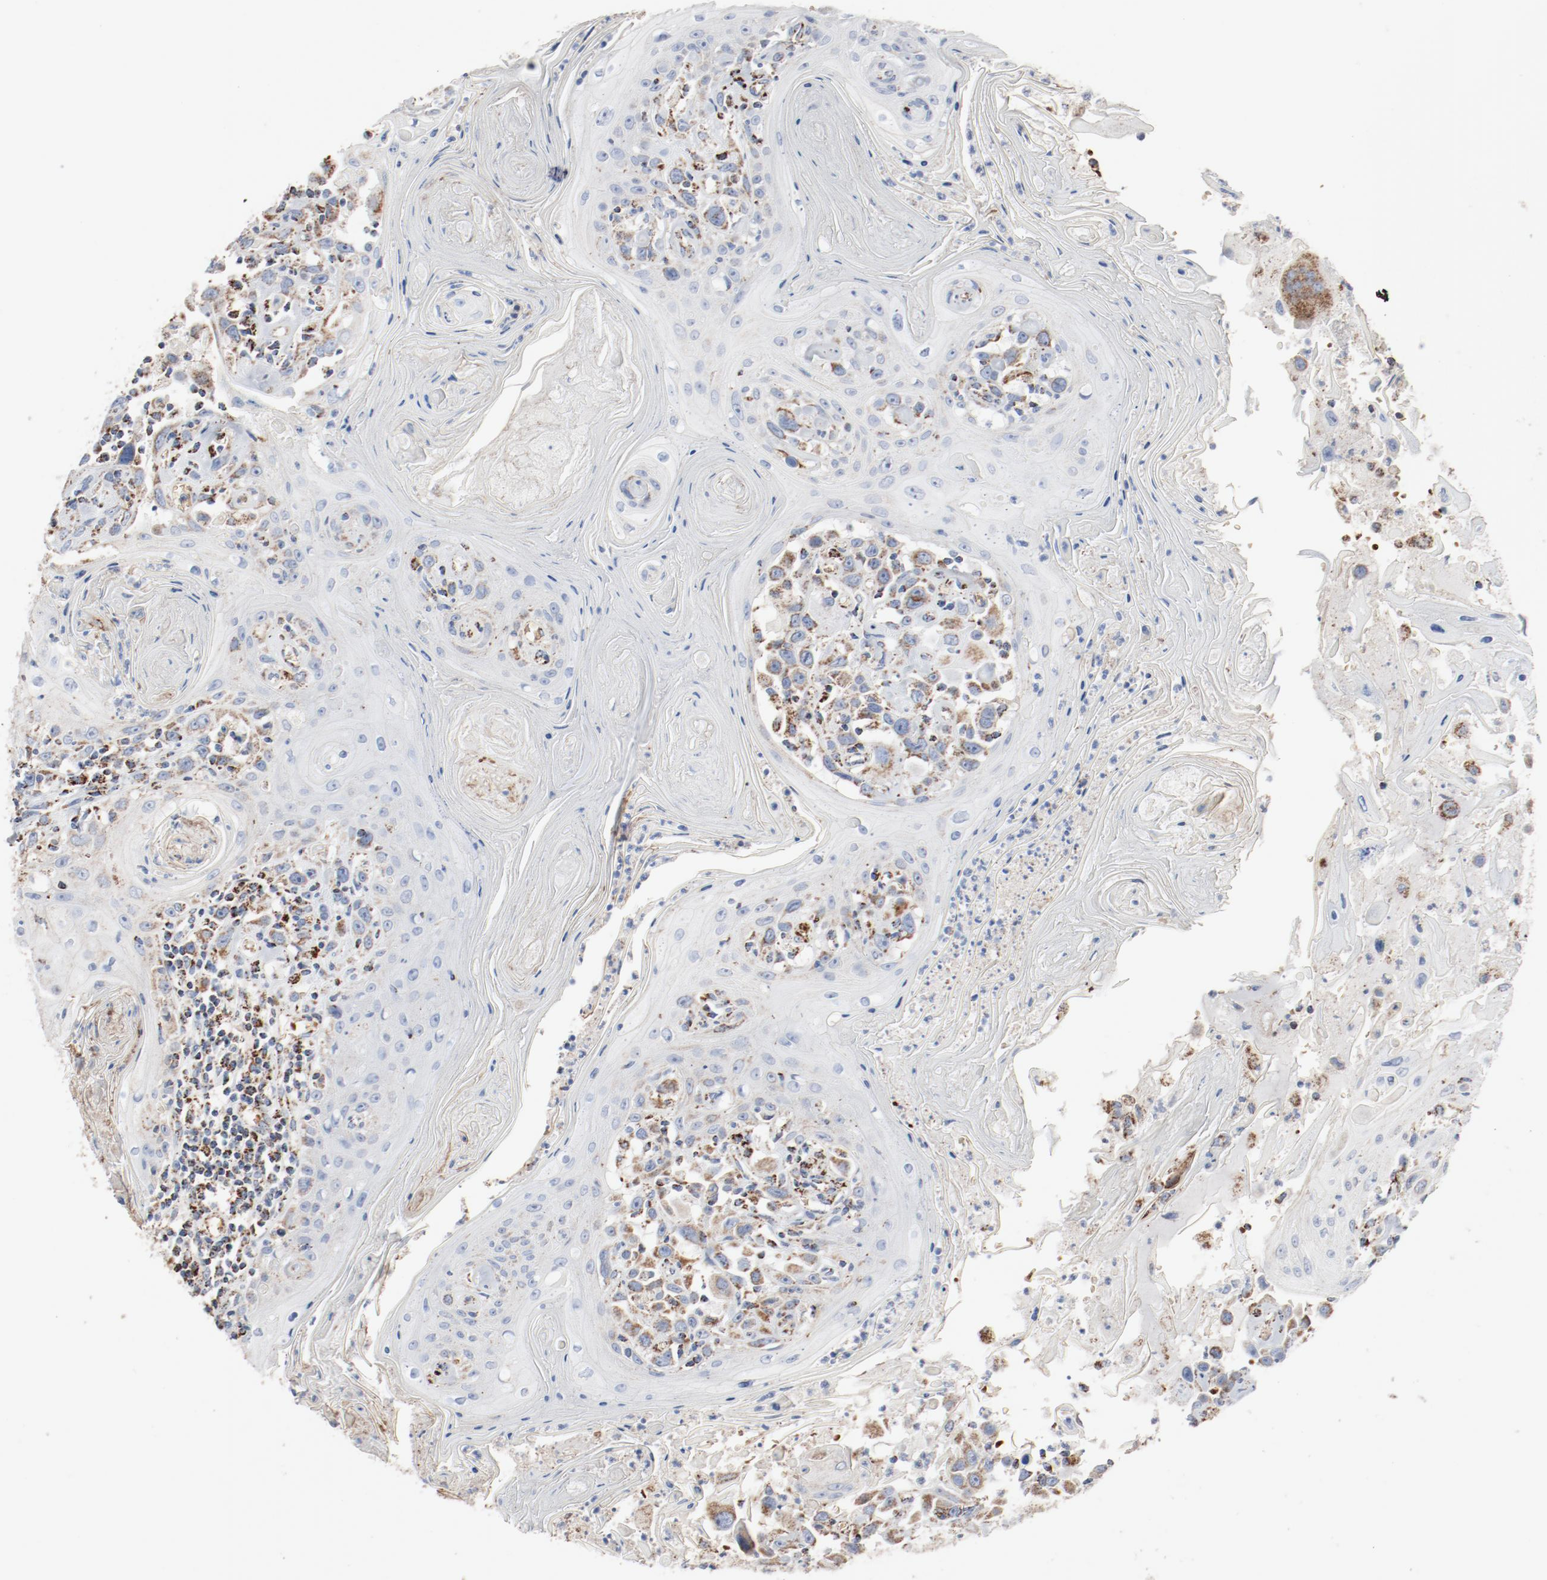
{"staining": {"intensity": "moderate", "quantity": ">75%", "location": "cytoplasmic/membranous"}, "tissue": "head and neck cancer", "cell_type": "Tumor cells", "image_type": "cancer", "snomed": [{"axis": "morphology", "description": "Squamous cell carcinoma, NOS"}, {"axis": "topography", "description": "Oral tissue"}, {"axis": "topography", "description": "Head-Neck"}], "caption": "Immunohistochemistry (DAB) staining of head and neck cancer (squamous cell carcinoma) reveals moderate cytoplasmic/membranous protein staining in about >75% of tumor cells.", "gene": "NDUFB8", "patient": {"sex": "female", "age": 76}}